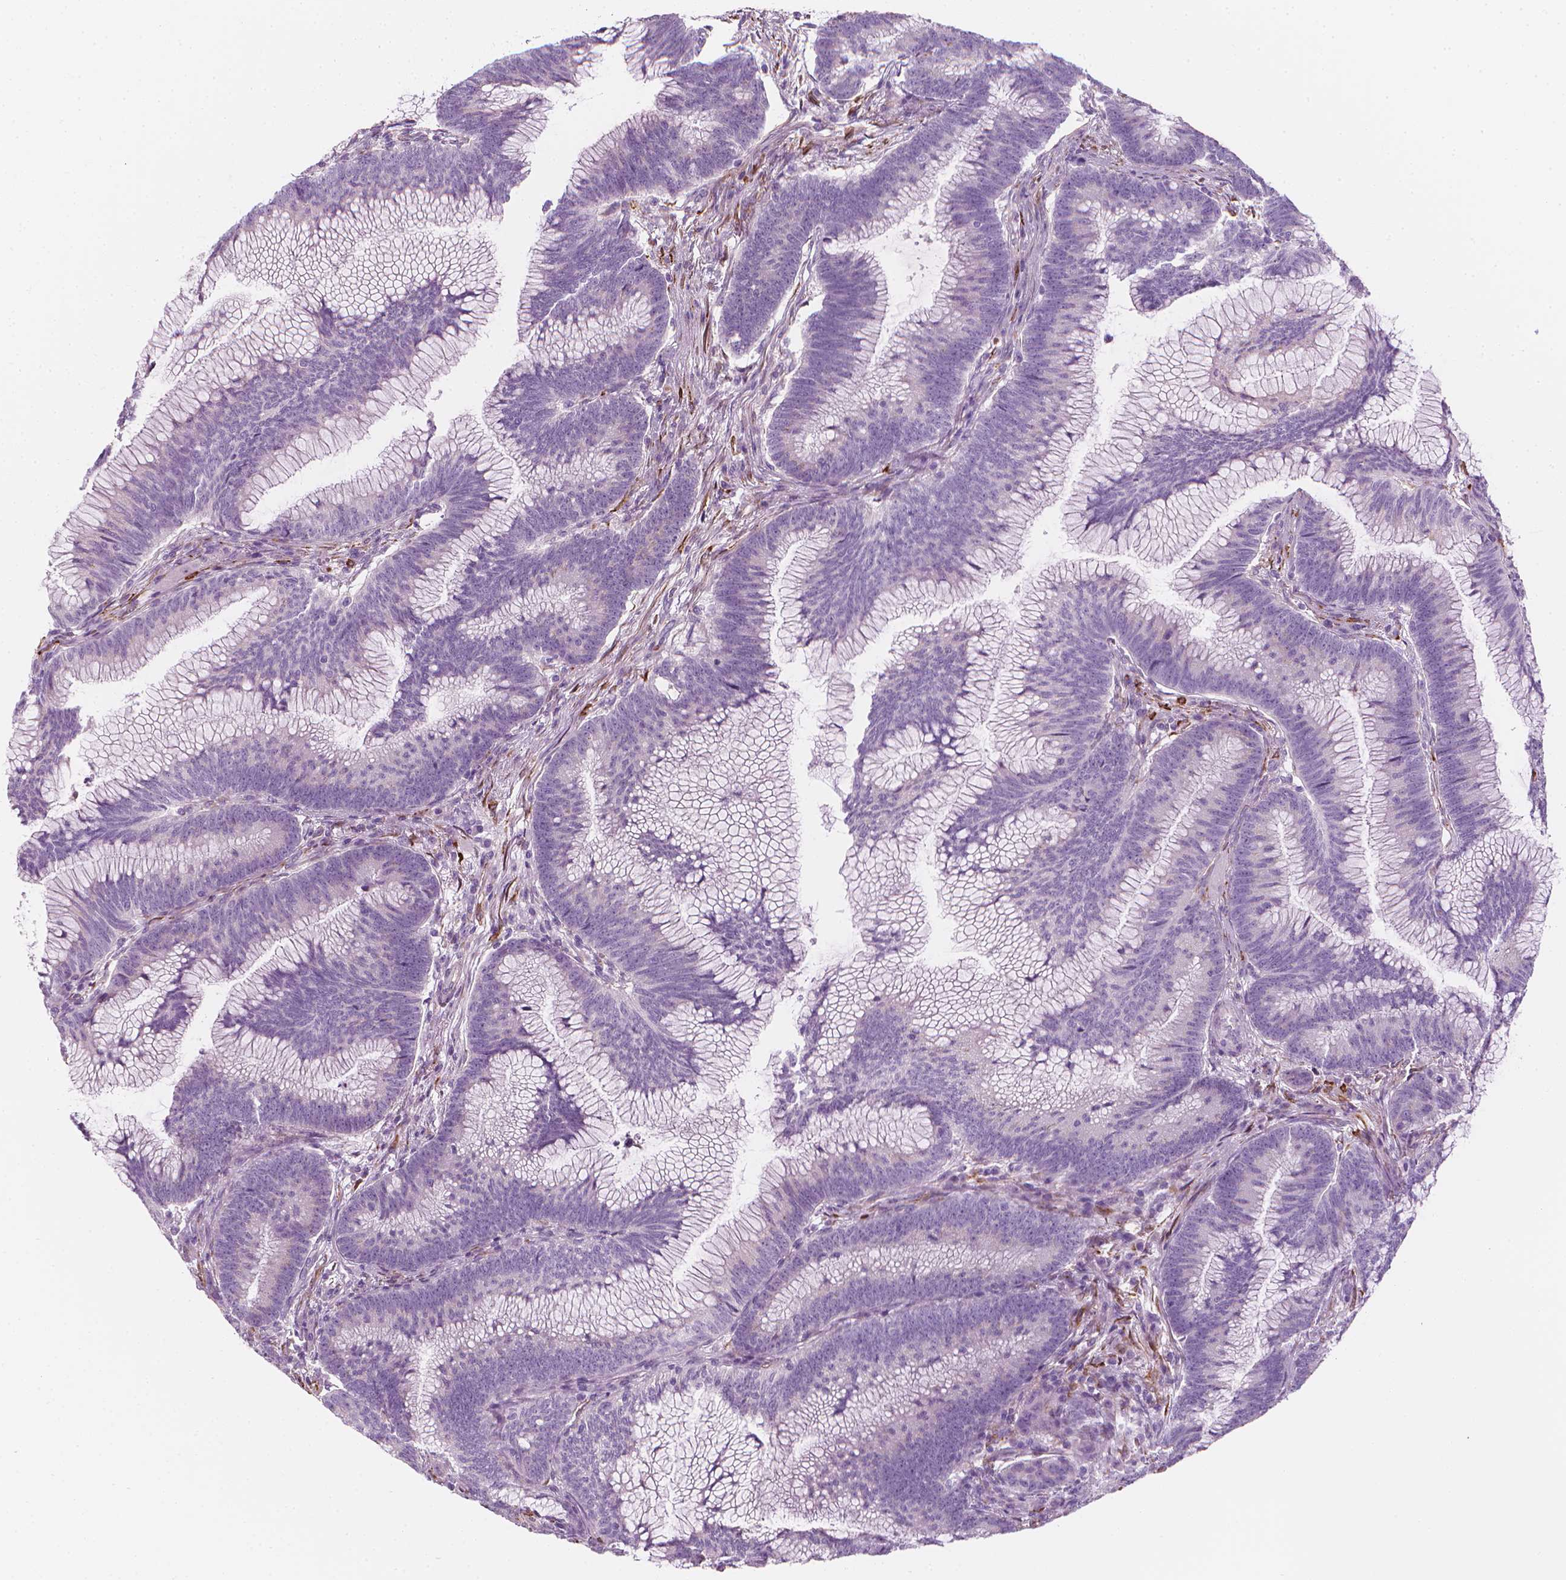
{"staining": {"intensity": "negative", "quantity": "none", "location": "none"}, "tissue": "colorectal cancer", "cell_type": "Tumor cells", "image_type": "cancer", "snomed": [{"axis": "morphology", "description": "Adenocarcinoma, NOS"}, {"axis": "topography", "description": "Colon"}], "caption": "Human colorectal cancer stained for a protein using immunohistochemistry (IHC) reveals no expression in tumor cells.", "gene": "CES1", "patient": {"sex": "female", "age": 78}}